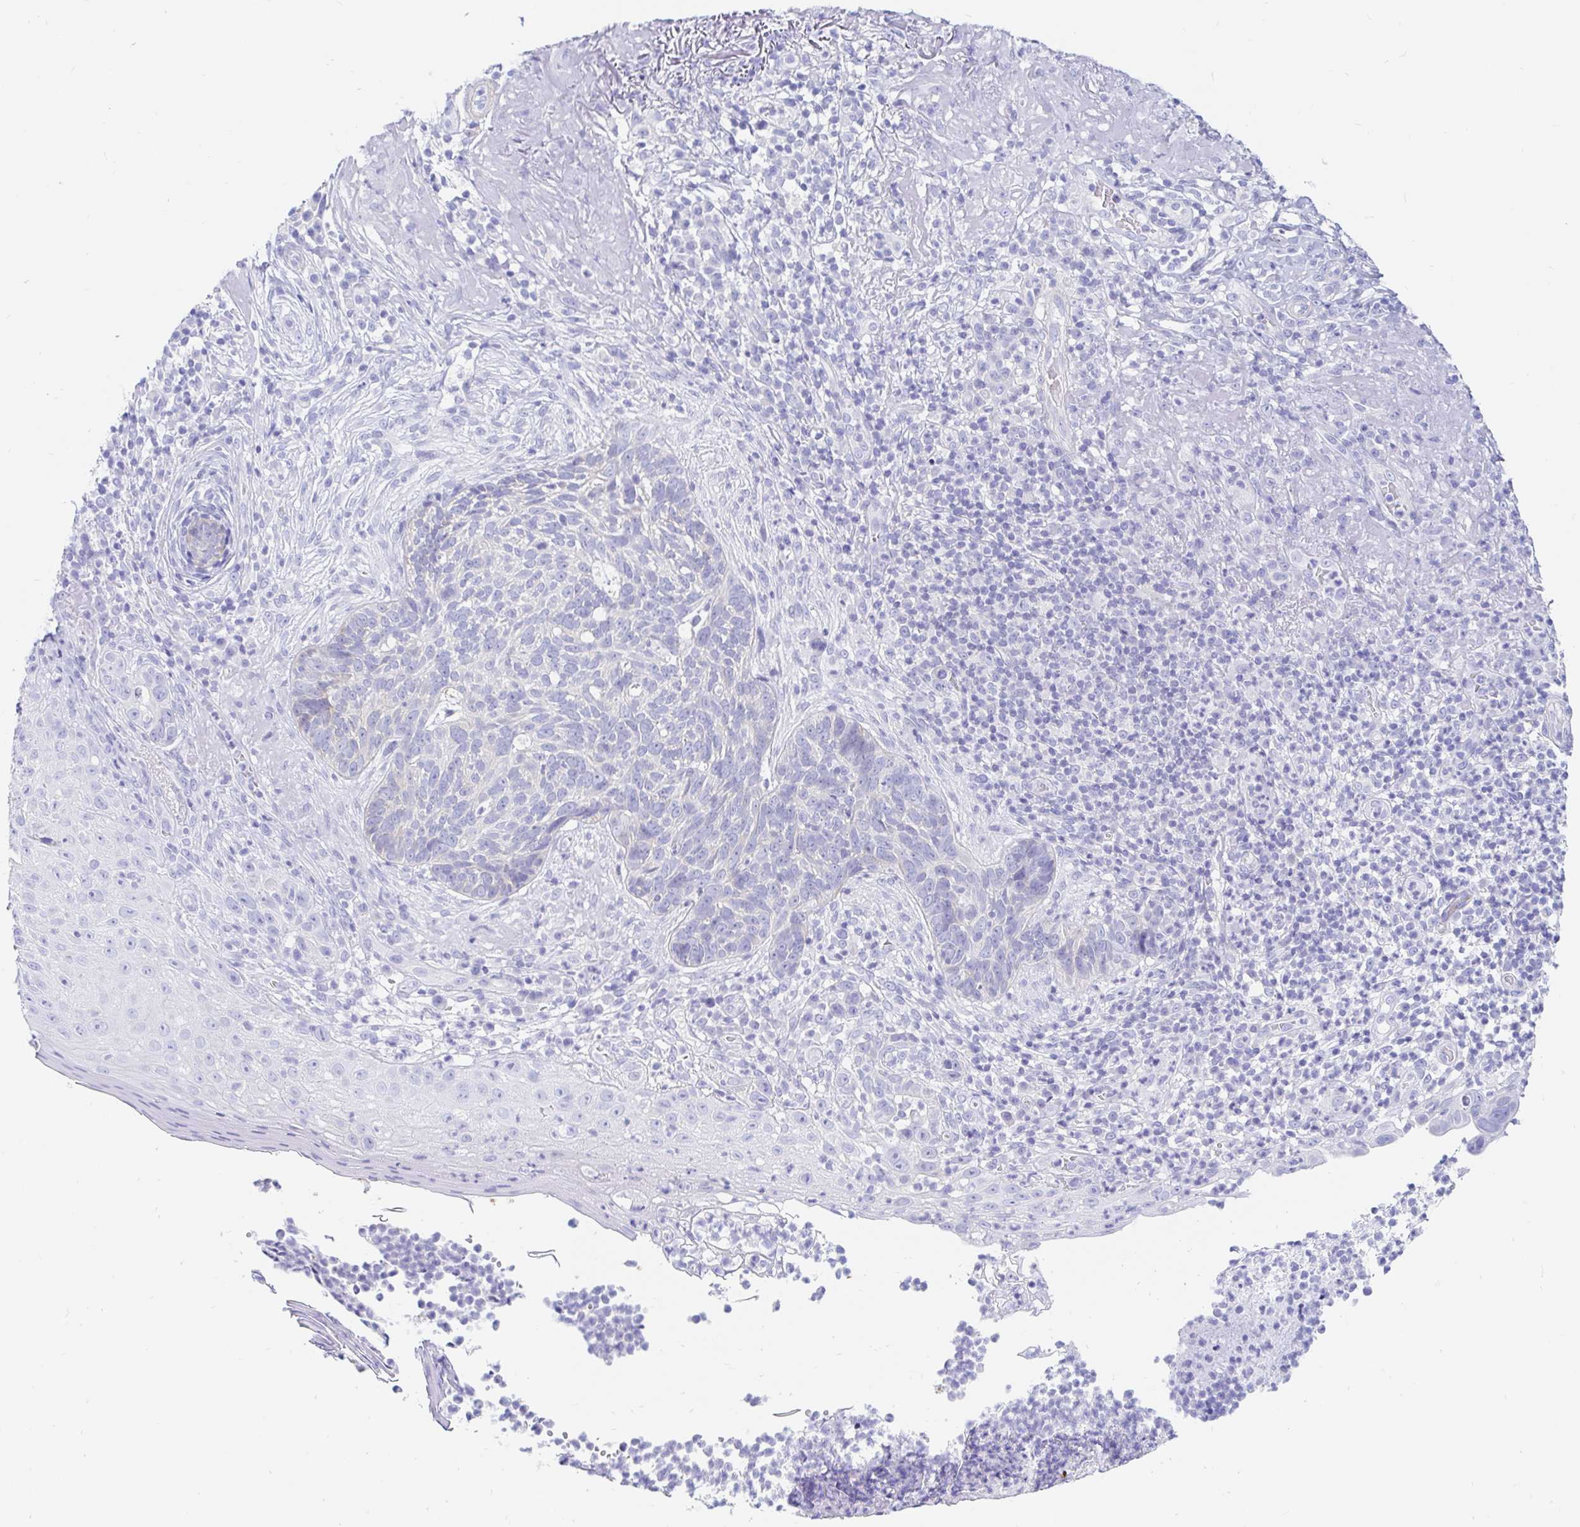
{"staining": {"intensity": "negative", "quantity": "none", "location": "none"}, "tissue": "skin cancer", "cell_type": "Tumor cells", "image_type": "cancer", "snomed": [{"axis": "morphology", "description": "Basal cell carcinoma"}, {"axis": "topography", "description": "Skin"}, {"axis": "topography", "description": "Skin of face"}], "caption": "Basal cell carcinoma (skin) was stained to show a protein in brown. There is no significant expression in tumor cells.", "gene": "PPP1R1B", "patient": {"sex": "female", "age": 95}}